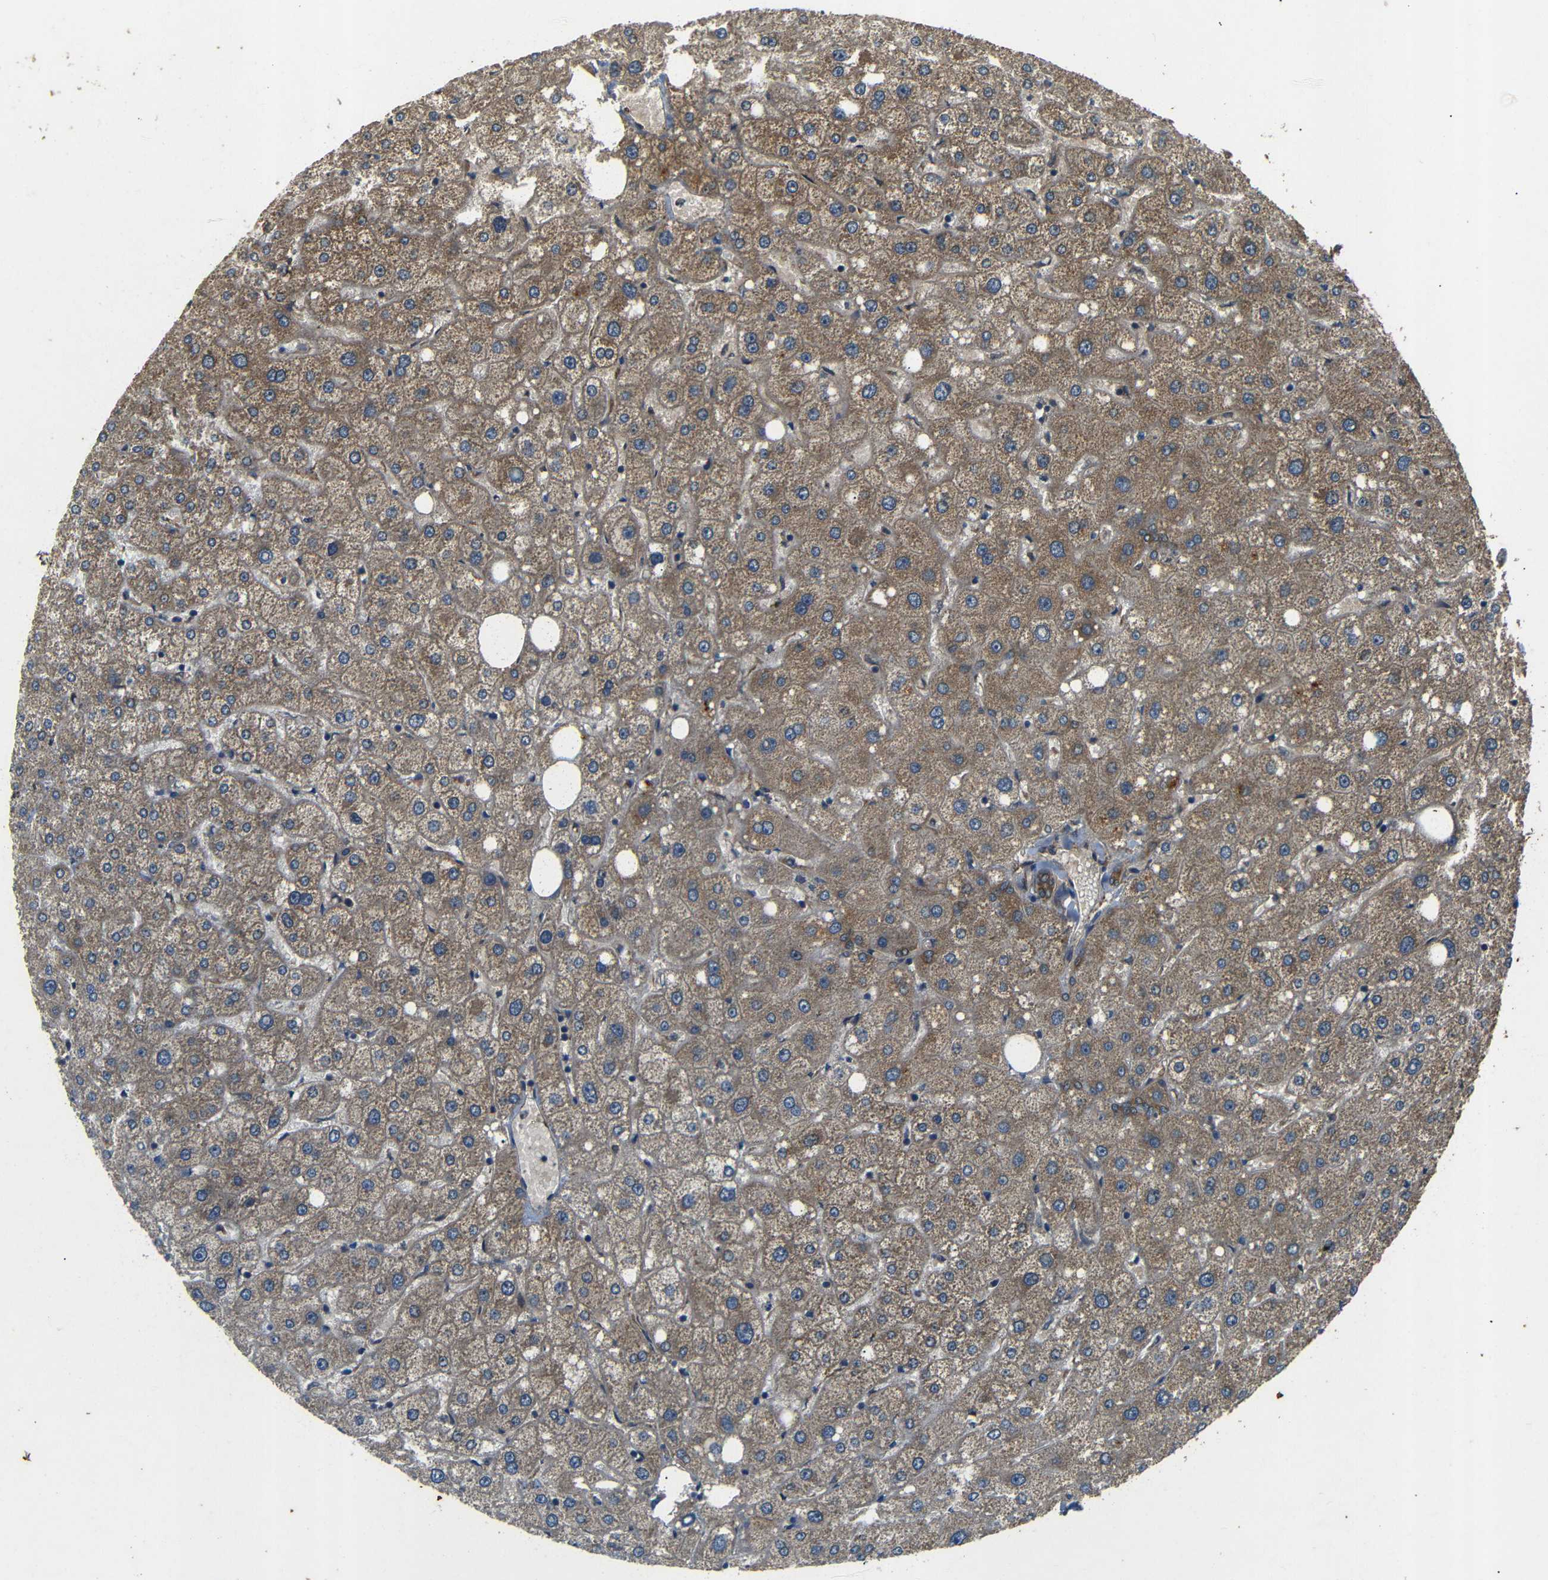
{"staining": {"intensity": "moderate", "quantity": ">75%", "location": "cytoplasmic/membranous"}, "tissue": "liver", "cell_type": "Cholangiocytes", "image_type": "normal", "snomed": [{"axis": "morphology", "description": "Normal tissue, NOS"}, {"axis": "topography", "description": "Liver"}], "caption": "Protein expression analysis of normal human liver reveals moderate cytoplasmic/membranous expression in approximately >75% of cholangiocytes. The protein of interest is shown in brown color, while the nuclei are stained blue.", "gene": "TRPC1", "patient": {"sex": "male", "age": 73}}